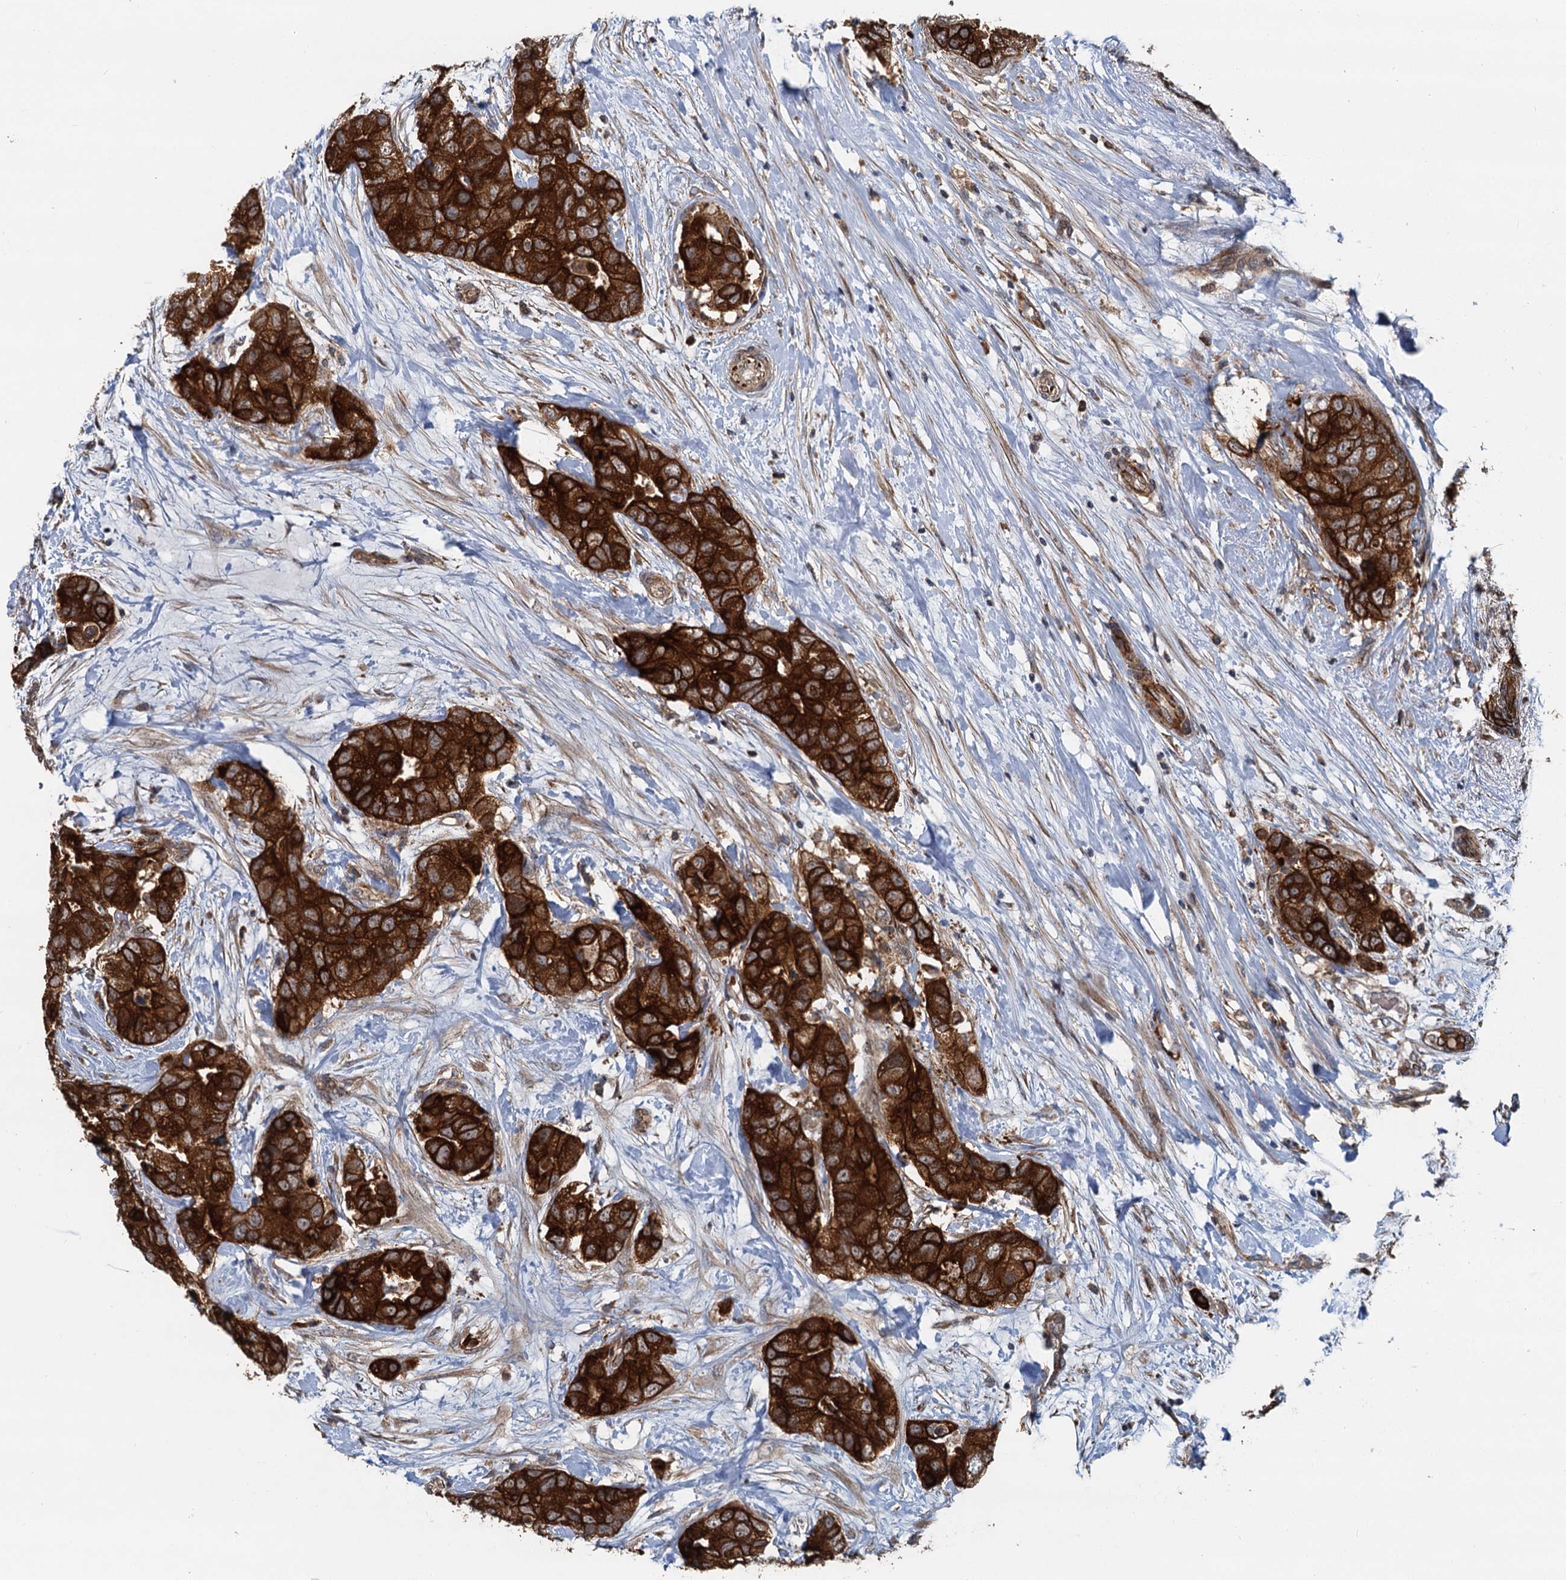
{"staining": {"intensity": "strong", "quantity": ">75%", "location": "cytoplasmic/membranous"}, "tissue": "breast cancer", "cell_type": "Tumor cells", "image_type": "cancer", "snomed": [{"axis": "morphology", "description": "Duct carcinoma"}, {"axis": "topography", "description": "Breast"}], "caption": "This is a histology image of immunohistochemistry staining of intraductal carcinoma (breast), which shows strong expression in the cytoplasmic/membranous of tumor cells.", "gene": "LRRK2", "patient": {"sex": "female", "age": 62}}